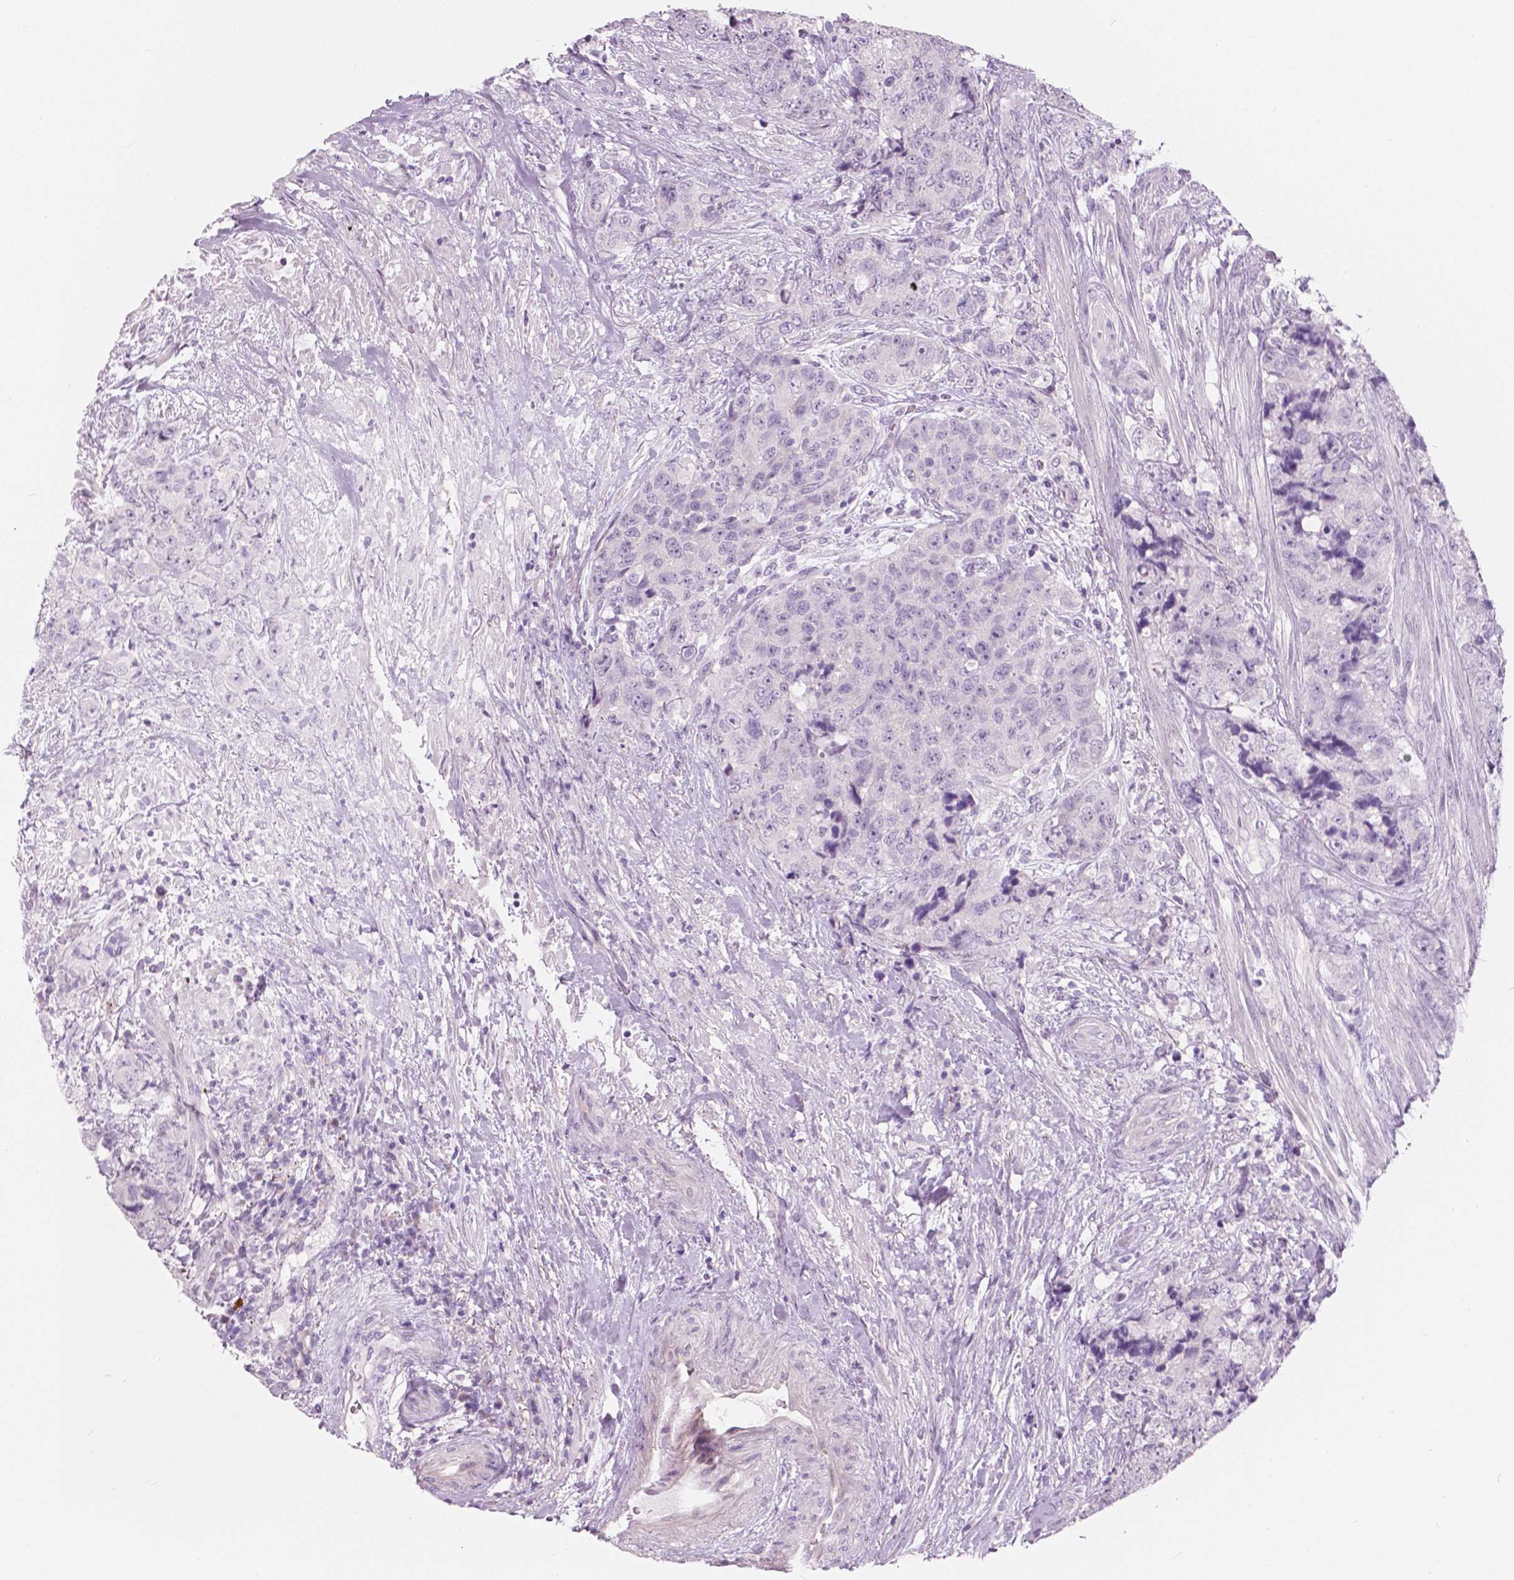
{"staining": {"intensity": "negative", "quantity": "none", "location": "none"}, "tissue": "urothelial cancer", "cell_type": "Tumor cells", "image_type": "cancer", "snomed": [{"axis": "morphology", "description": "Urothelial carcinoma, High grade"}, {"axis": "topography", "description": "Urinary bladder"}], "caption": "Tumor cells are negative for protein expression in human high-grade urothelial carcinoma.", "gene": "A4GNT", "patient": {"sex": "female", "age": 78}}